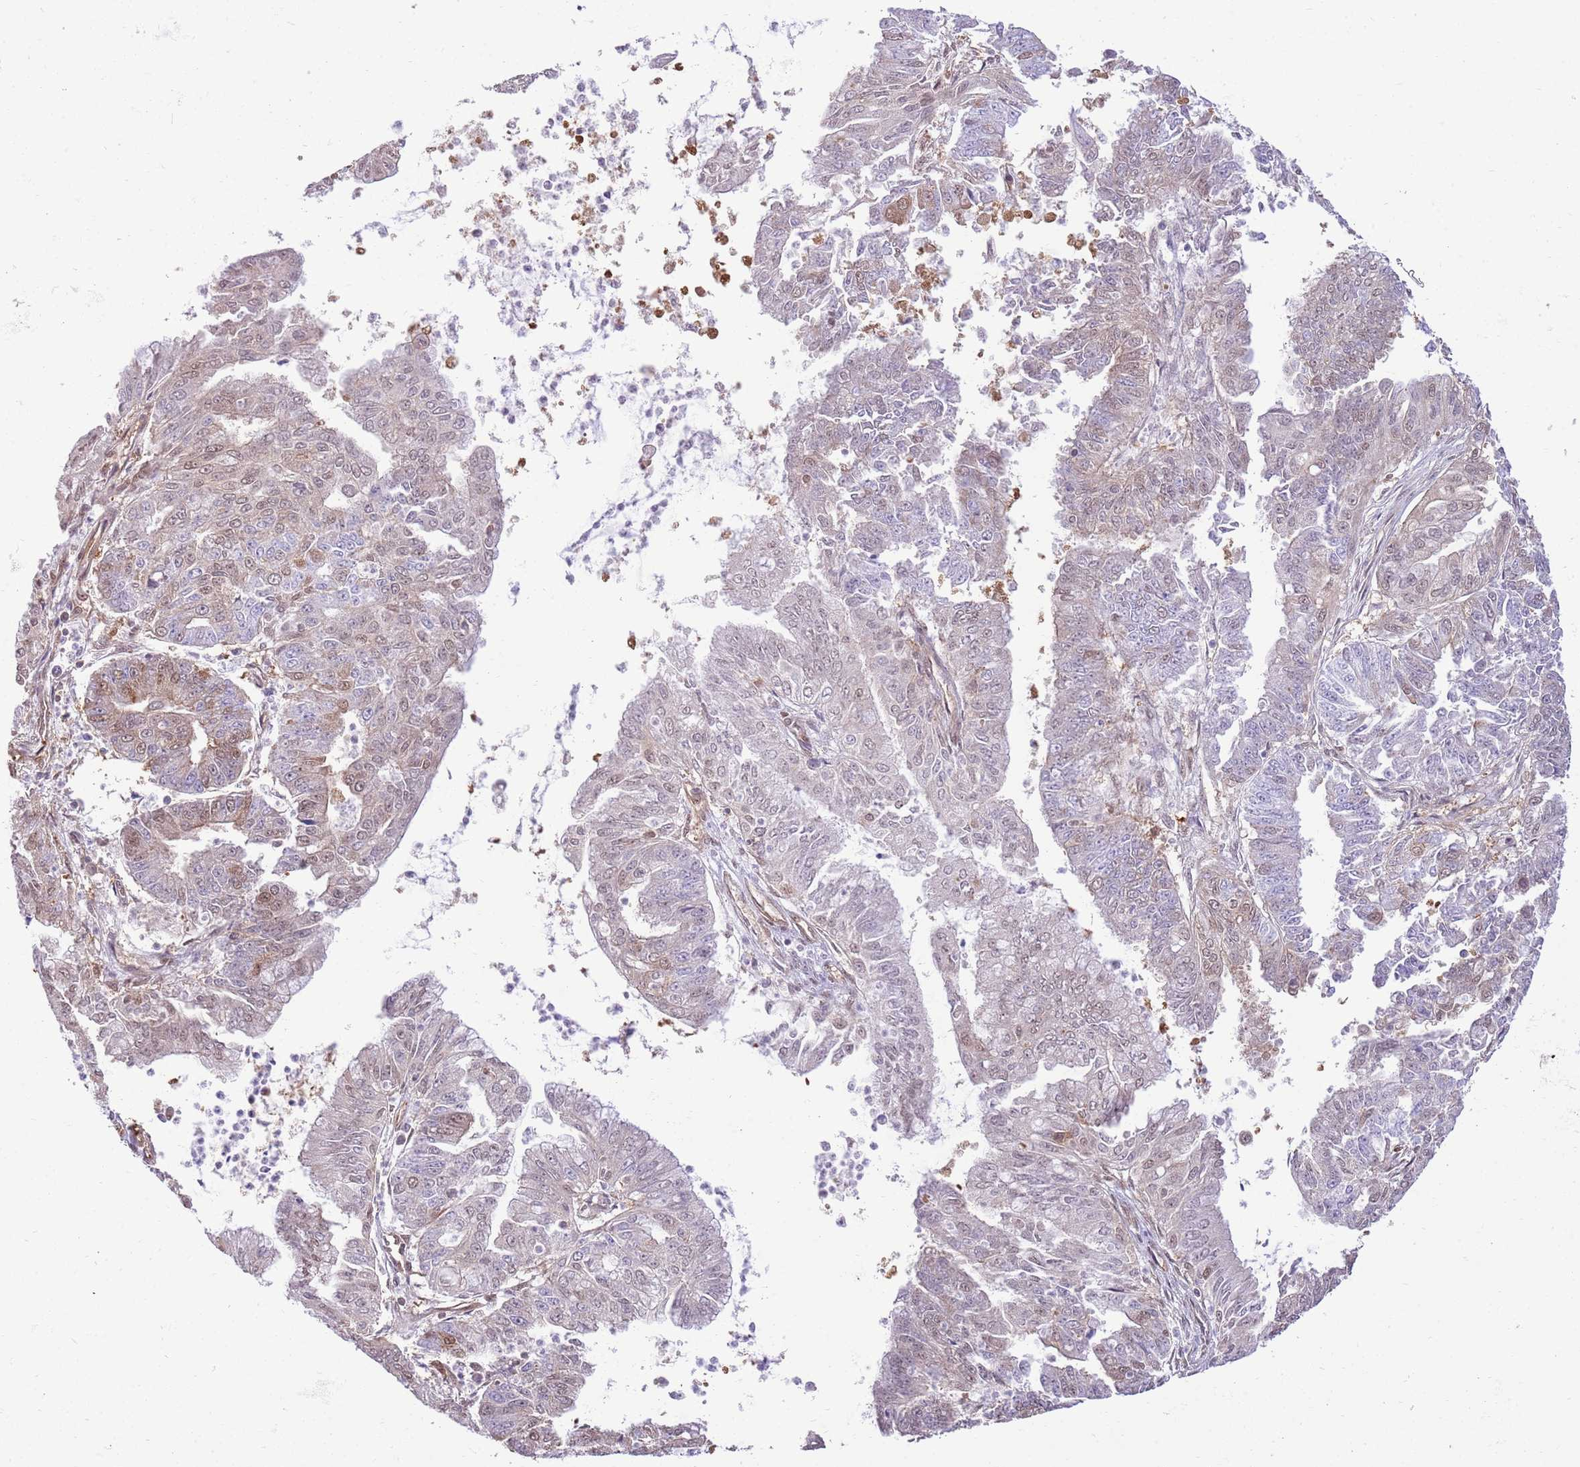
{"staining": {"intensity": "weak", "quantity": "<25%", "location": "cytoplasmic/membranous,nuclear"}, "tissue": "endometrial cancer", "cell_type": "Tumor cells", "image_type": "cancer", "snomed": [{"axis": "morphology", "description": "Adenocarcinoma, NOS"}, {"axis": "topography", "description": "Endometrium"}], "caption": "Tumor cells show no significant expression in adenocarcinoma (endometrial).", "gene": "NSFL1C", "patient": {"sex": "female", "age": 73}}